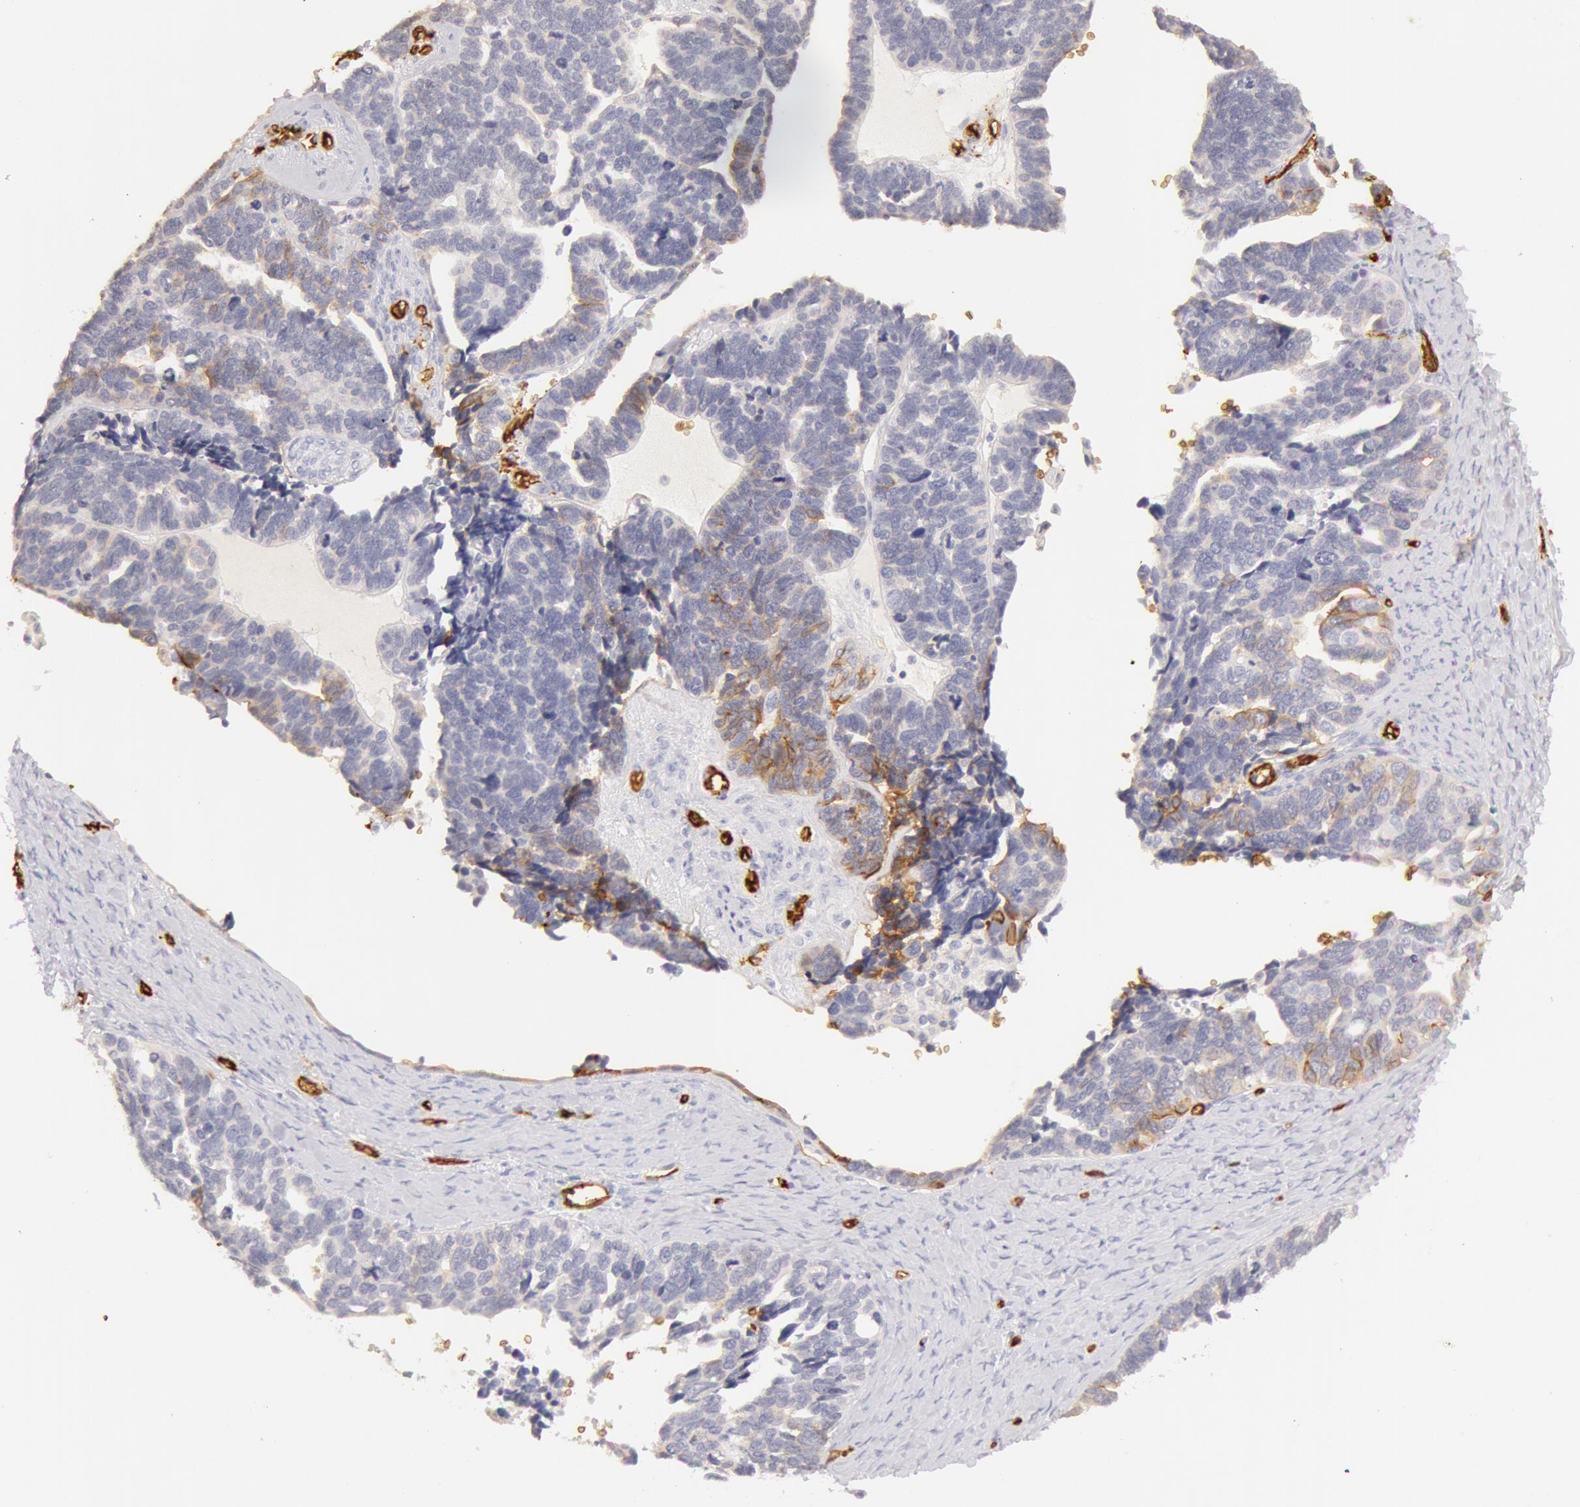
{"staining": {"intensity": "negative", "quantity": "none", "location": "none"}, "tissue": "ovarian cancer", "cell_type": "Tumor cells", "image_type": "cancer", "snomed": [{"axis": "morphology", "description": "Cystadenocarcinoma, serous, NOS"}, {"axis": "topography", "description": "Ovary"}], "caption": "High power microscopy image of an immunohistochemistry micrograph of ovarian cancer, revealing no significant expression in tumor cells.", "gene": "AQP1", "patient": {"sex": "female", "age": 77}}